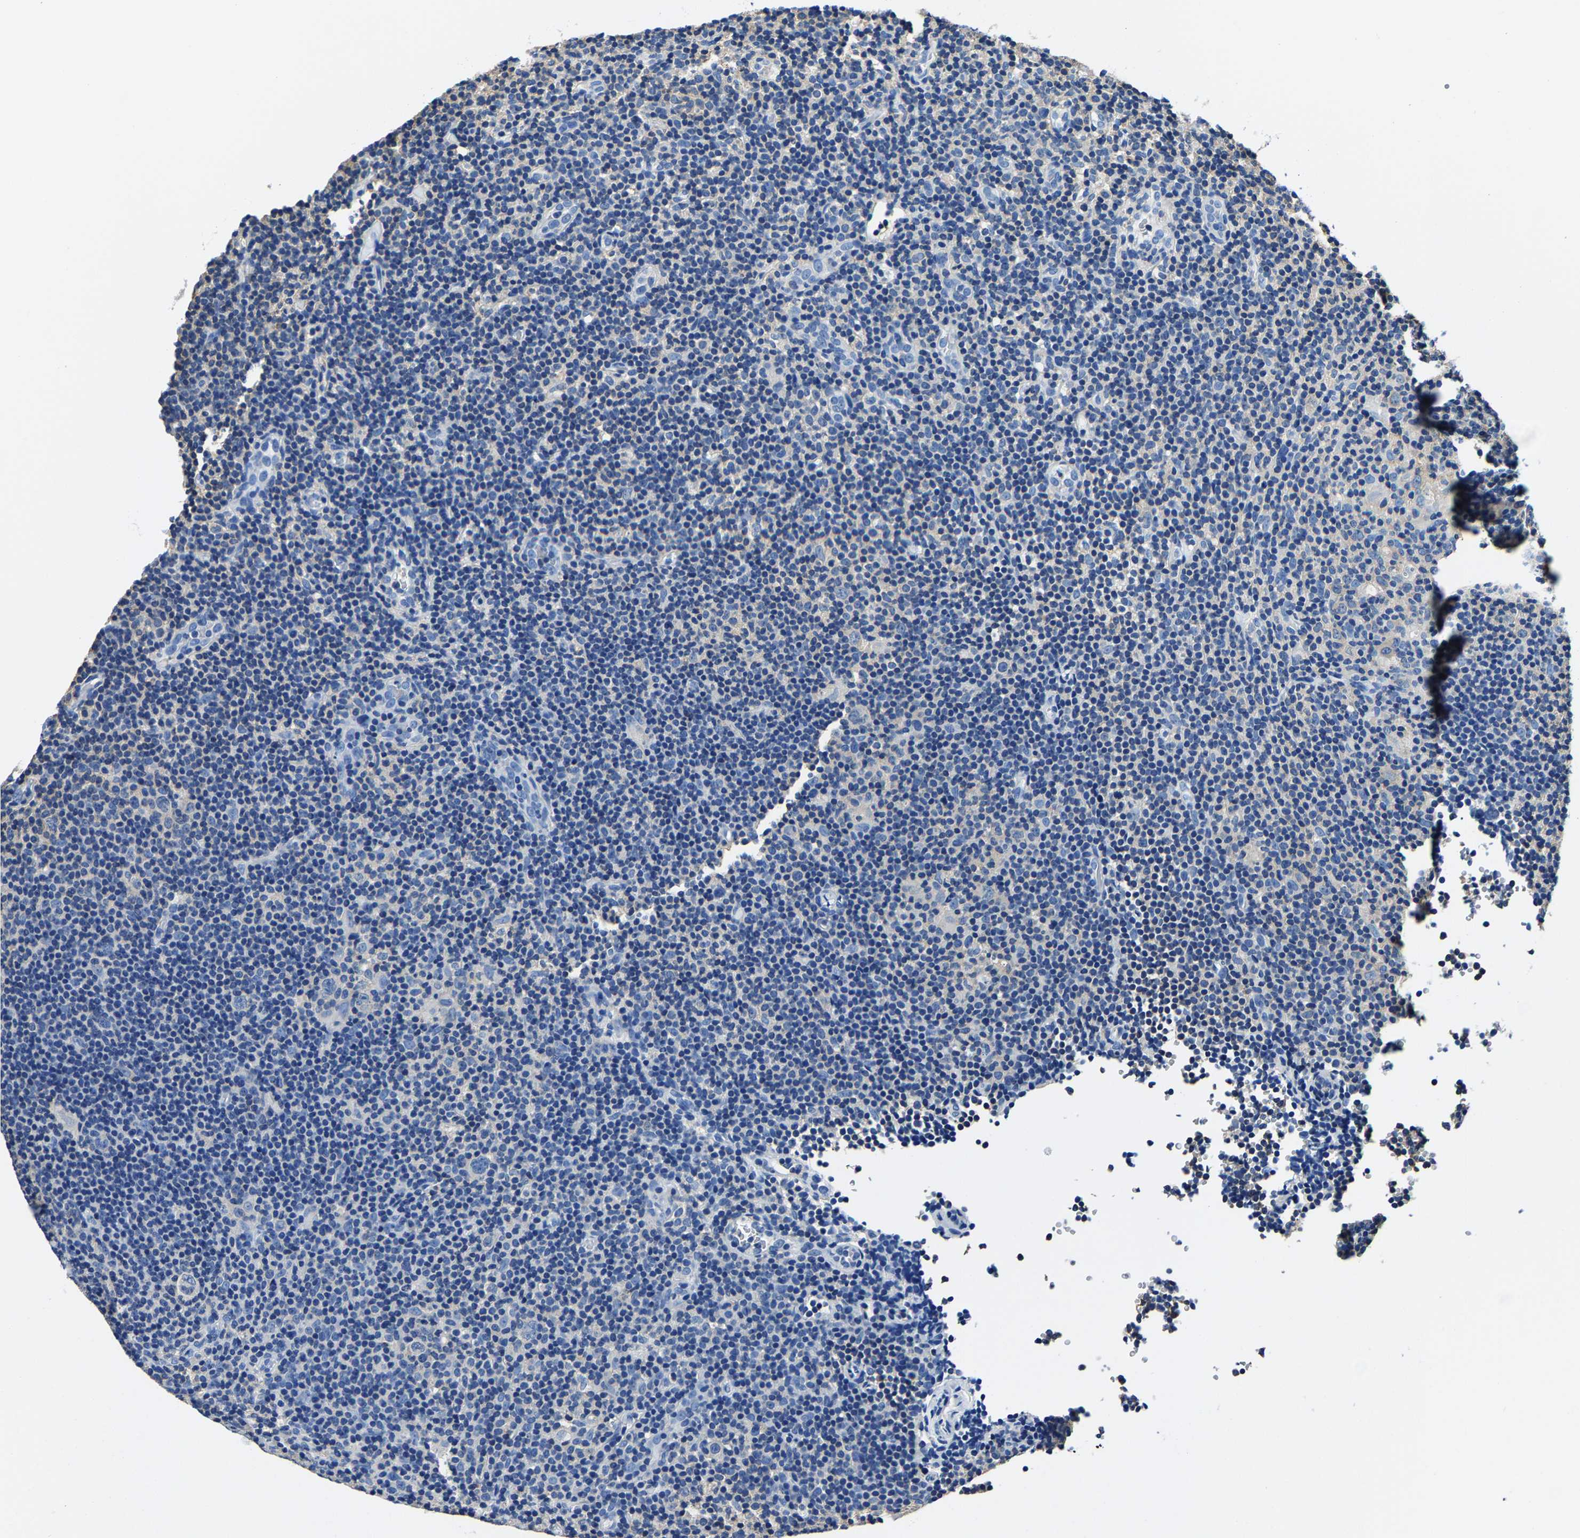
{"staining": {"intensity": "negative", "quantity": "none", "location": "none"}, "tissue": "lymphoma", "cell_type": "Tumor cells", "image_type": "cancer", "snomed": [{"axis": "morphology", "description": "Hodgkin's disease, NOS"}, {"axis": "topography", "description": "Lymph node"}], "caption": "A photomicrograph of Hodgkin's disease stained for a protein exhibits no brown staining in tumor cells.", "gene": "ALDOB", "patient": {"sex": "female", "age": 57}}